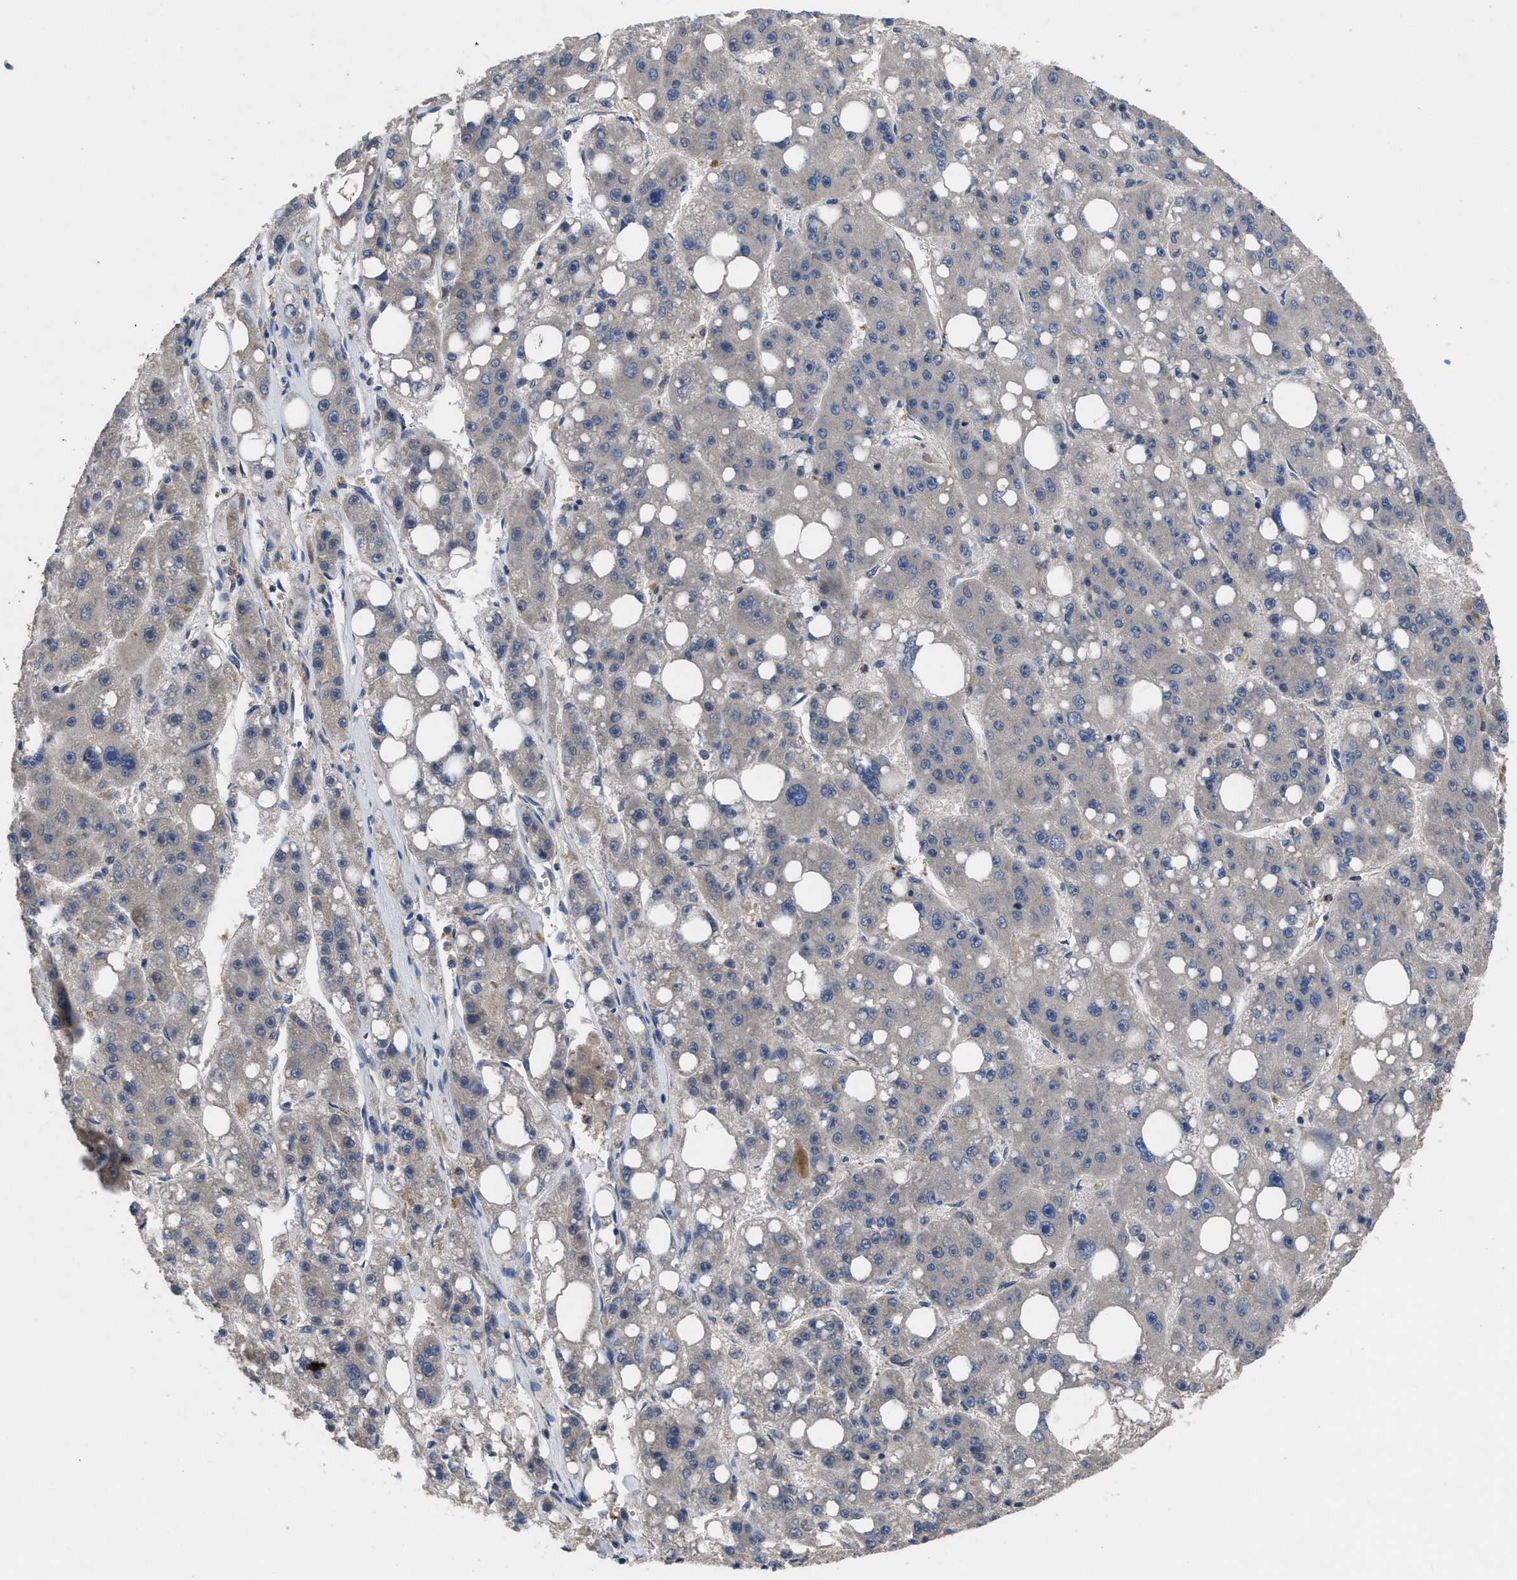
{"staining": {"intensity": "negative", "quantity": "none", "location": "none"}, "tissue": "liver cancer", "cell_type": "Tumor cells", "image_type": "cancer", "snomed": [{"axis": "morphology", "description": "Carcinoma, Hepatocellular, NOS"}, {"axis": "topography", "description": "Liver"}], "caption": "Tumor cells are negative for brown protein staining in liver cancer.", "gene": "YBEY", "patient": {"sex": "female", "age": 61}}